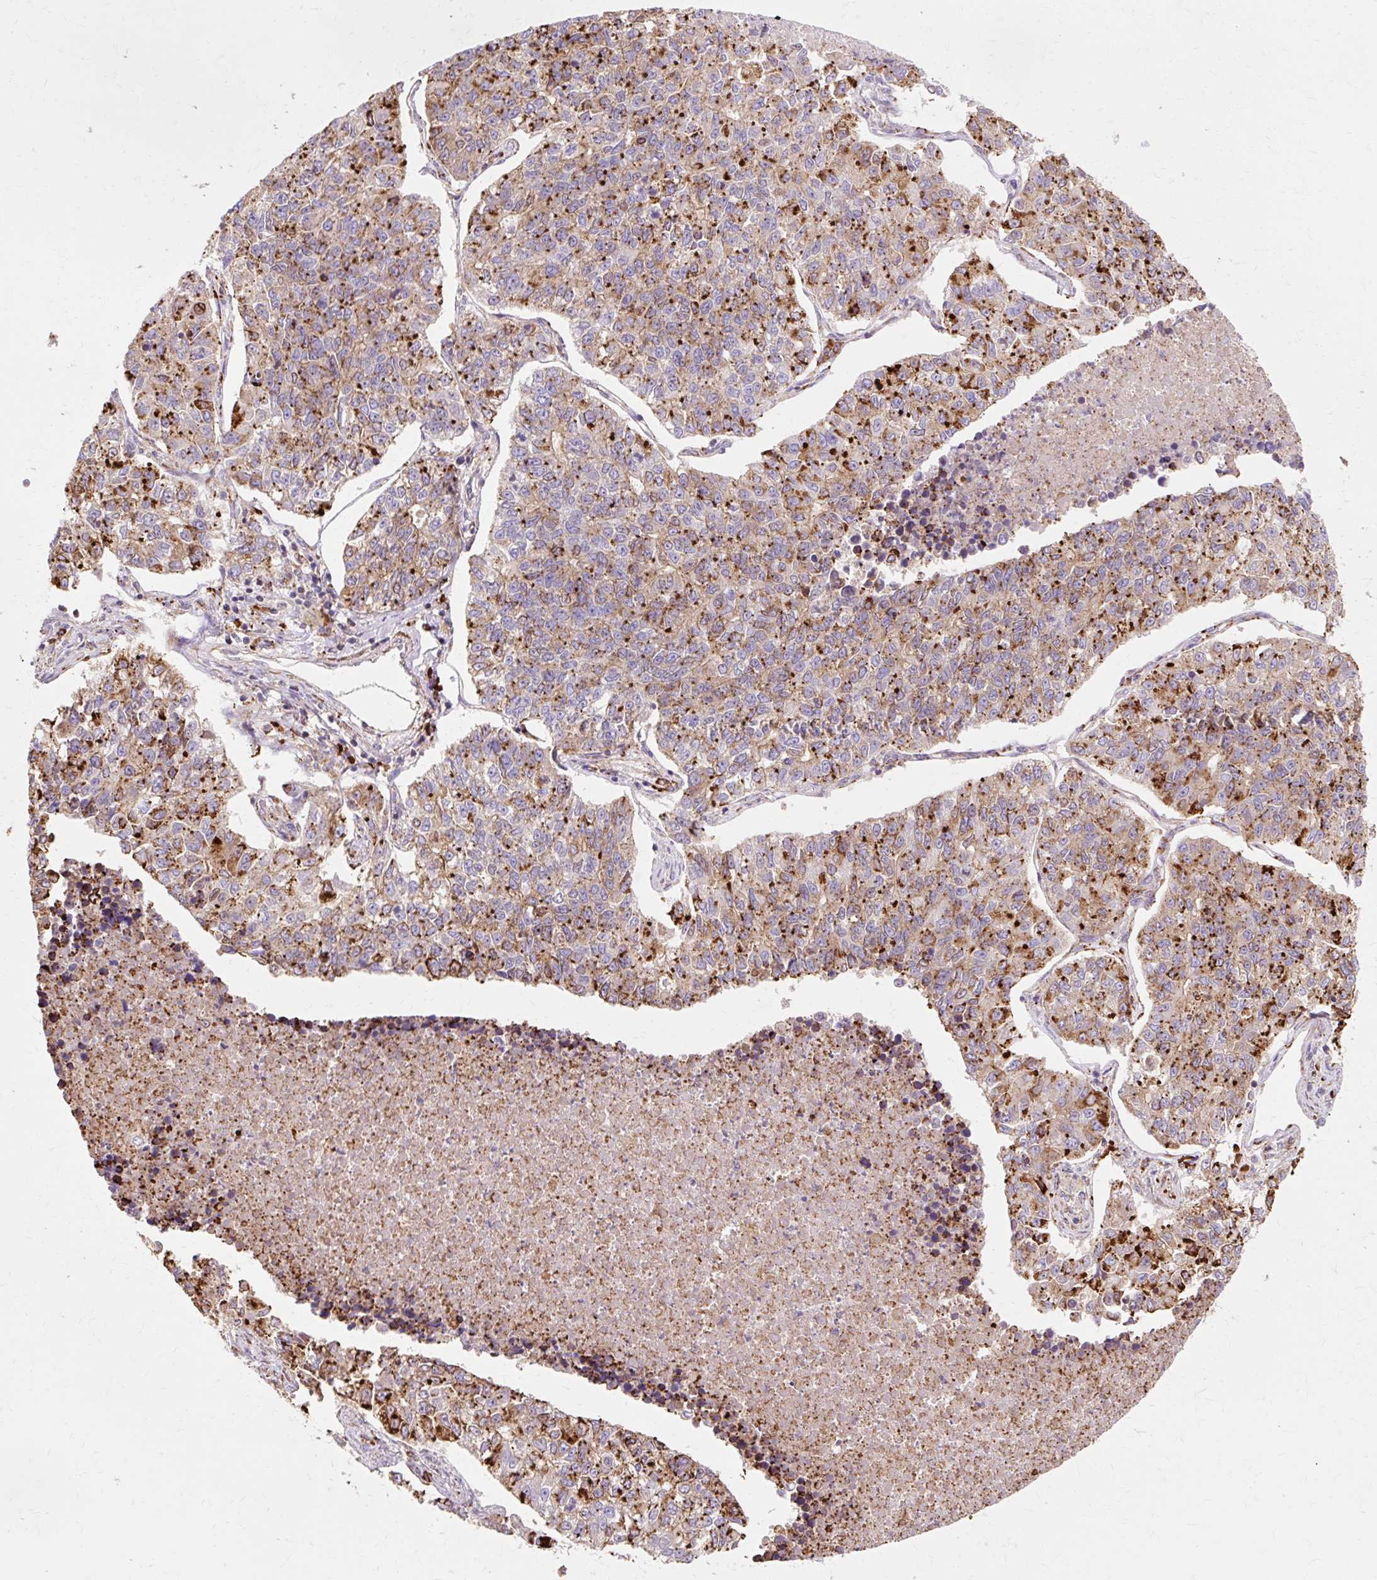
{"staining": {"intensity": "moderate", "quantity": "25%-75%", "location": "cytoplasmic/membranous"}, "tissue": "lung cancer", "cell_type": "Tumor cells", "image_type": "cancer", "snomed": [{"axis": "morphology", "description": "Adenocarcinoma, NOS"}, {"axis": "topography", "description": "Lung"}], "caption": "An IHC photomicrograph of neoplastic tissue is shown. Protein staining in brown shows moderate cytoplasmic/membranous positivity in lung adenocarcinoma within tumor cells. Using DAB (3,3'-diaminobenzidine) (brown) and hematoxylin (blue) stains, captured at high magnification using brightfield microscopy.", "gene": "TBC1D2B", "patient": {"sex": "male", "age": 49}}